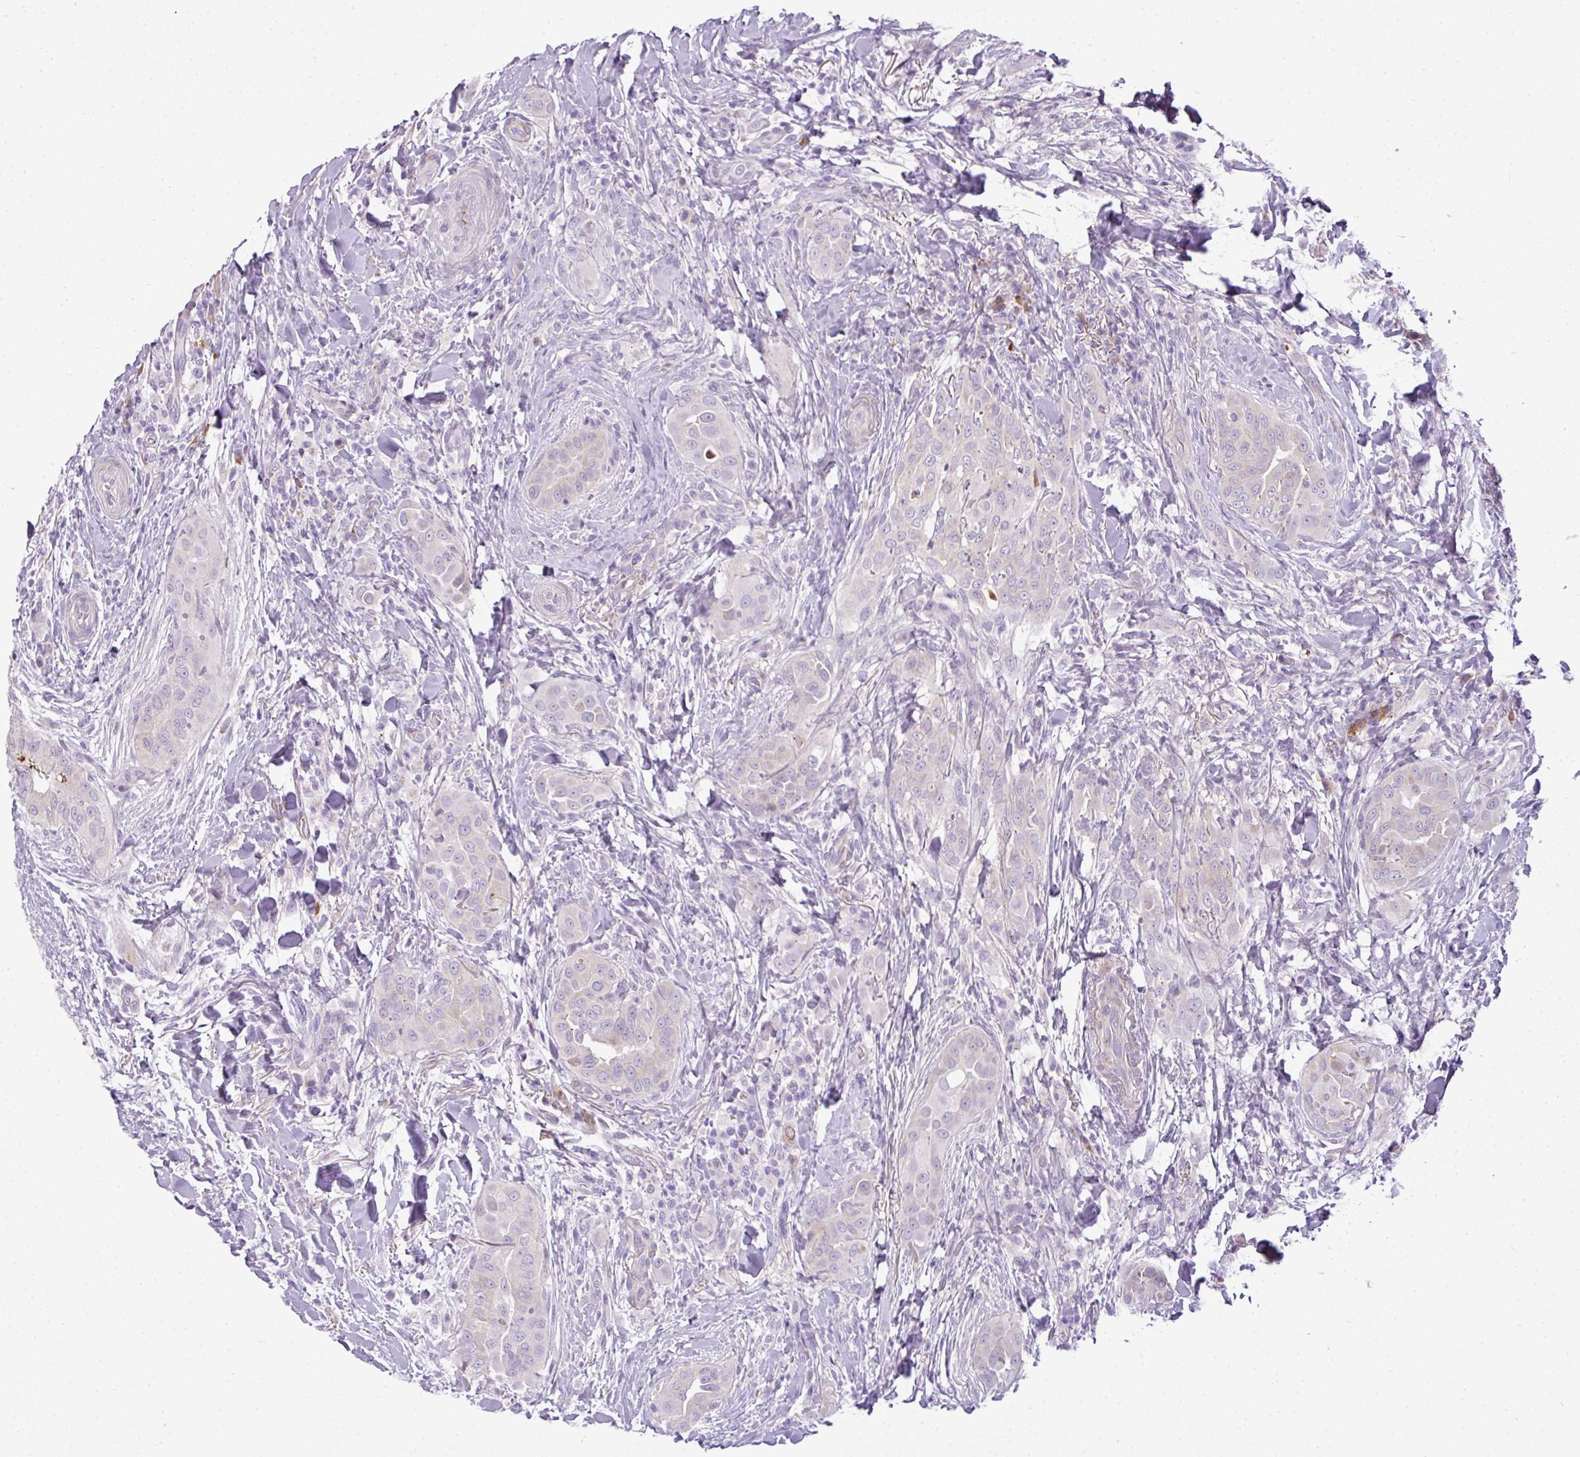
{"staining": {"intensity": "negative", "quantity": "none", "location": "none"}, "tissue": "thyroid cancer", "cell_type": "Tumor cells", "image_type": "cancer", "snomed": [{"axis": "morphology", "description": "Papillary adenocarcinoma, NOS"}, {"axis": "topography", "description": "Thyroid gland"}], "caption": "This is an IHC histopathology image of thyroid cancer. There is no positivity in tumor cells.", "gene": "C4B", "patient": {"sex": "male", "age": 61}}